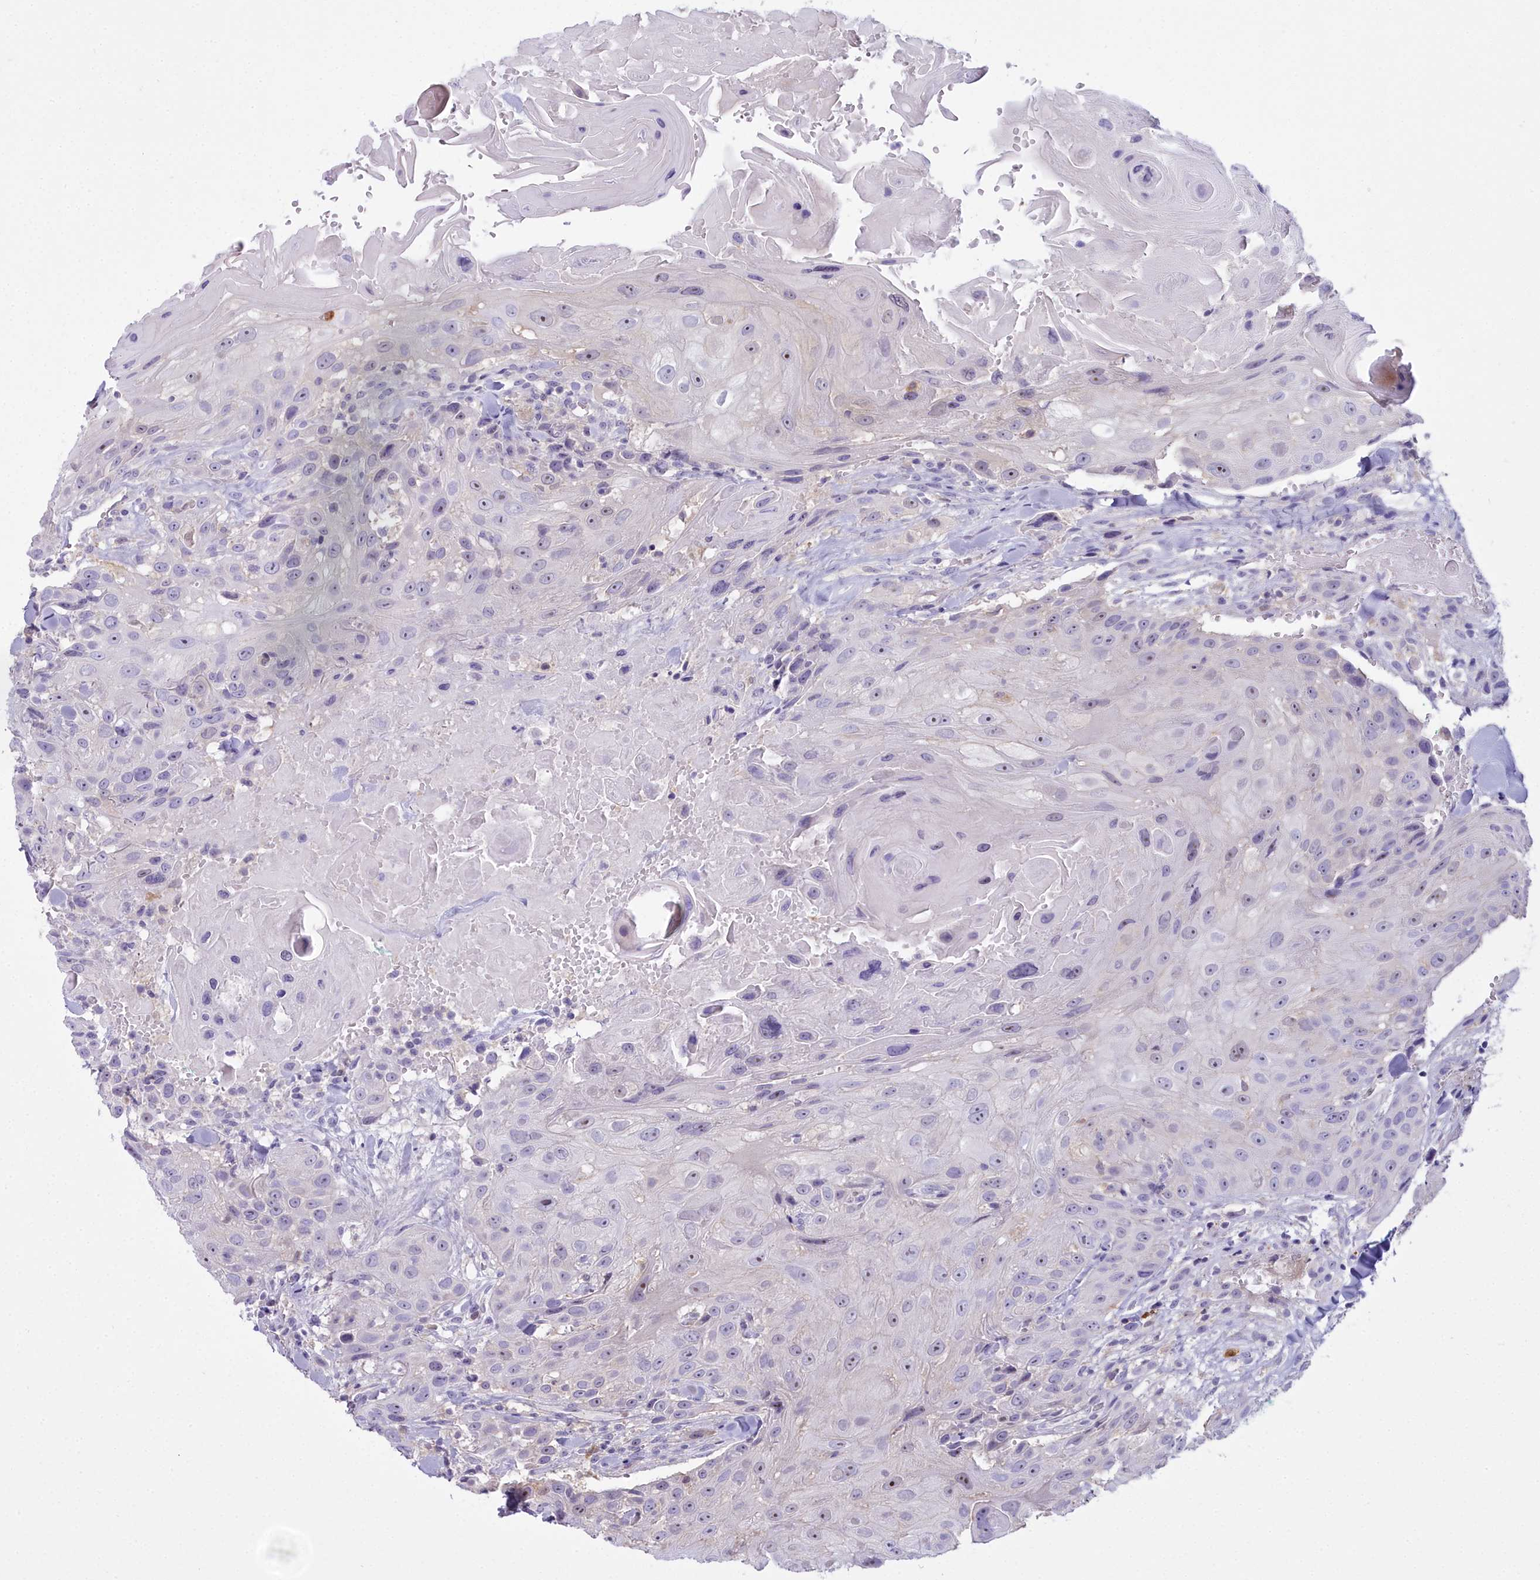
{"staining": {"intensity": "moderate", "quantity": "<25%", "location": "nuclear"}, "tissue": "head and neck cancer", "cell_type": "Tumor cells", "image_type": "cancer", "snomed": [{"axis": "morphology", "description": "Squamous cell carcinoma, NOS"}, {"axis": "topography", "description": "Head-Neck"}], "caption": "An immunohistochemistry histopathology image of neoplastic tissue is shown. Protein staining in brown highlights moderate nuclear positivity in head and neck cancer within tumor cells.", "gene": "BLNK", "patient": {"sex": "male", "age": 81}}